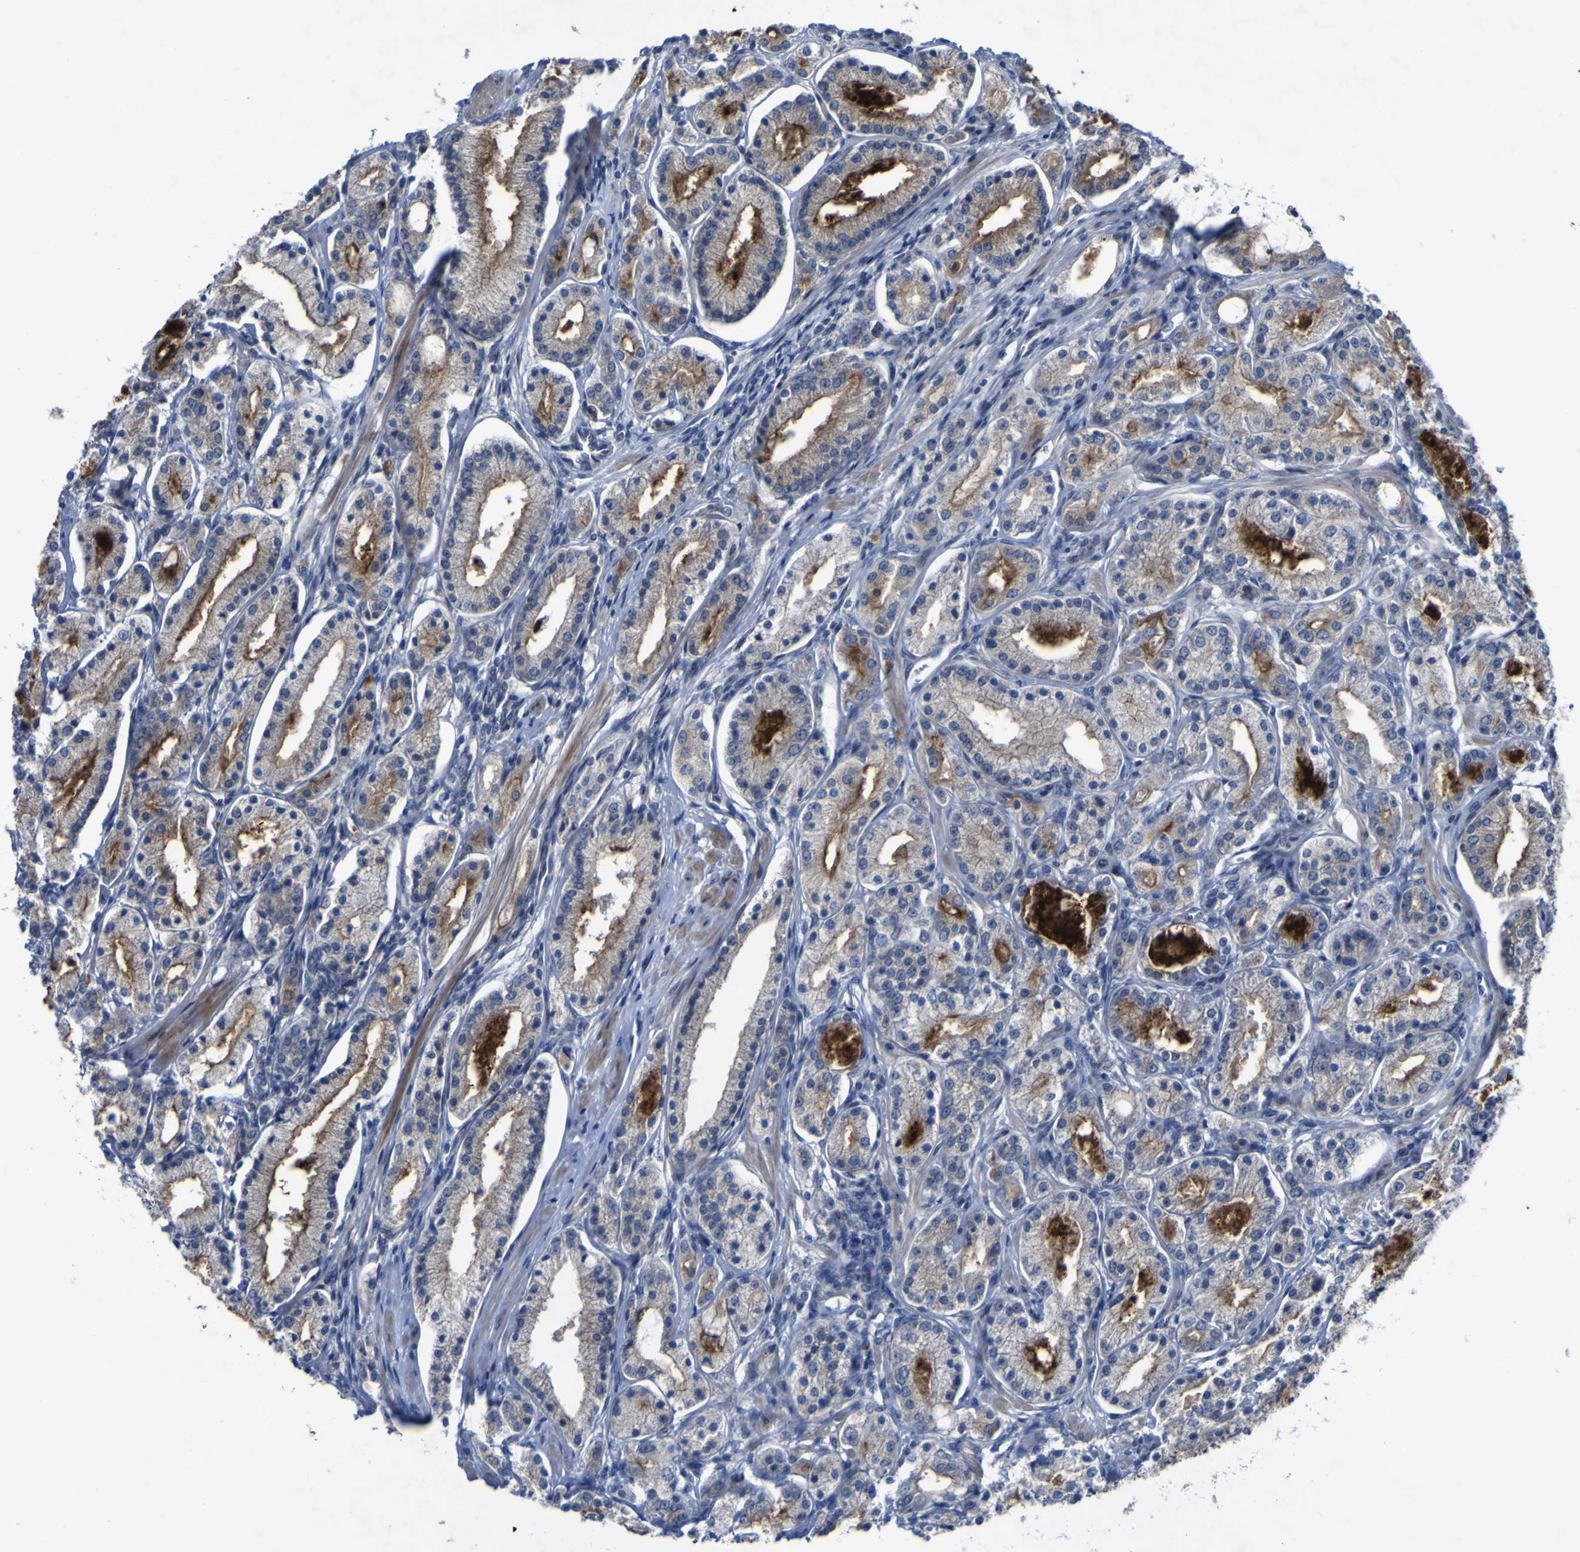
{"staining": {"intensity": "moderate", "quantity": "<25%", "location": "cytoplasmic/membranous"}, "tissue": "prostate cancer", "cell_type": "Tumor cells", "image_type": "cancer", "snomed": [{"axis": "morphology", "description": "Adenocarcinoma, High grade"}, {"axis": "topography", "description": "Prostate"}], "caption": "A low amount of moderate cytoplasmic/membranous expression is appreciated in approximately <25% of tumor cells in adenocarcinoma (high-grade) (prostate) tissue. The protein is shown in brown color, while the nuclei are stained blue.", "gene": "NAV1", "patient": {"sex": "male", "age": 66}}